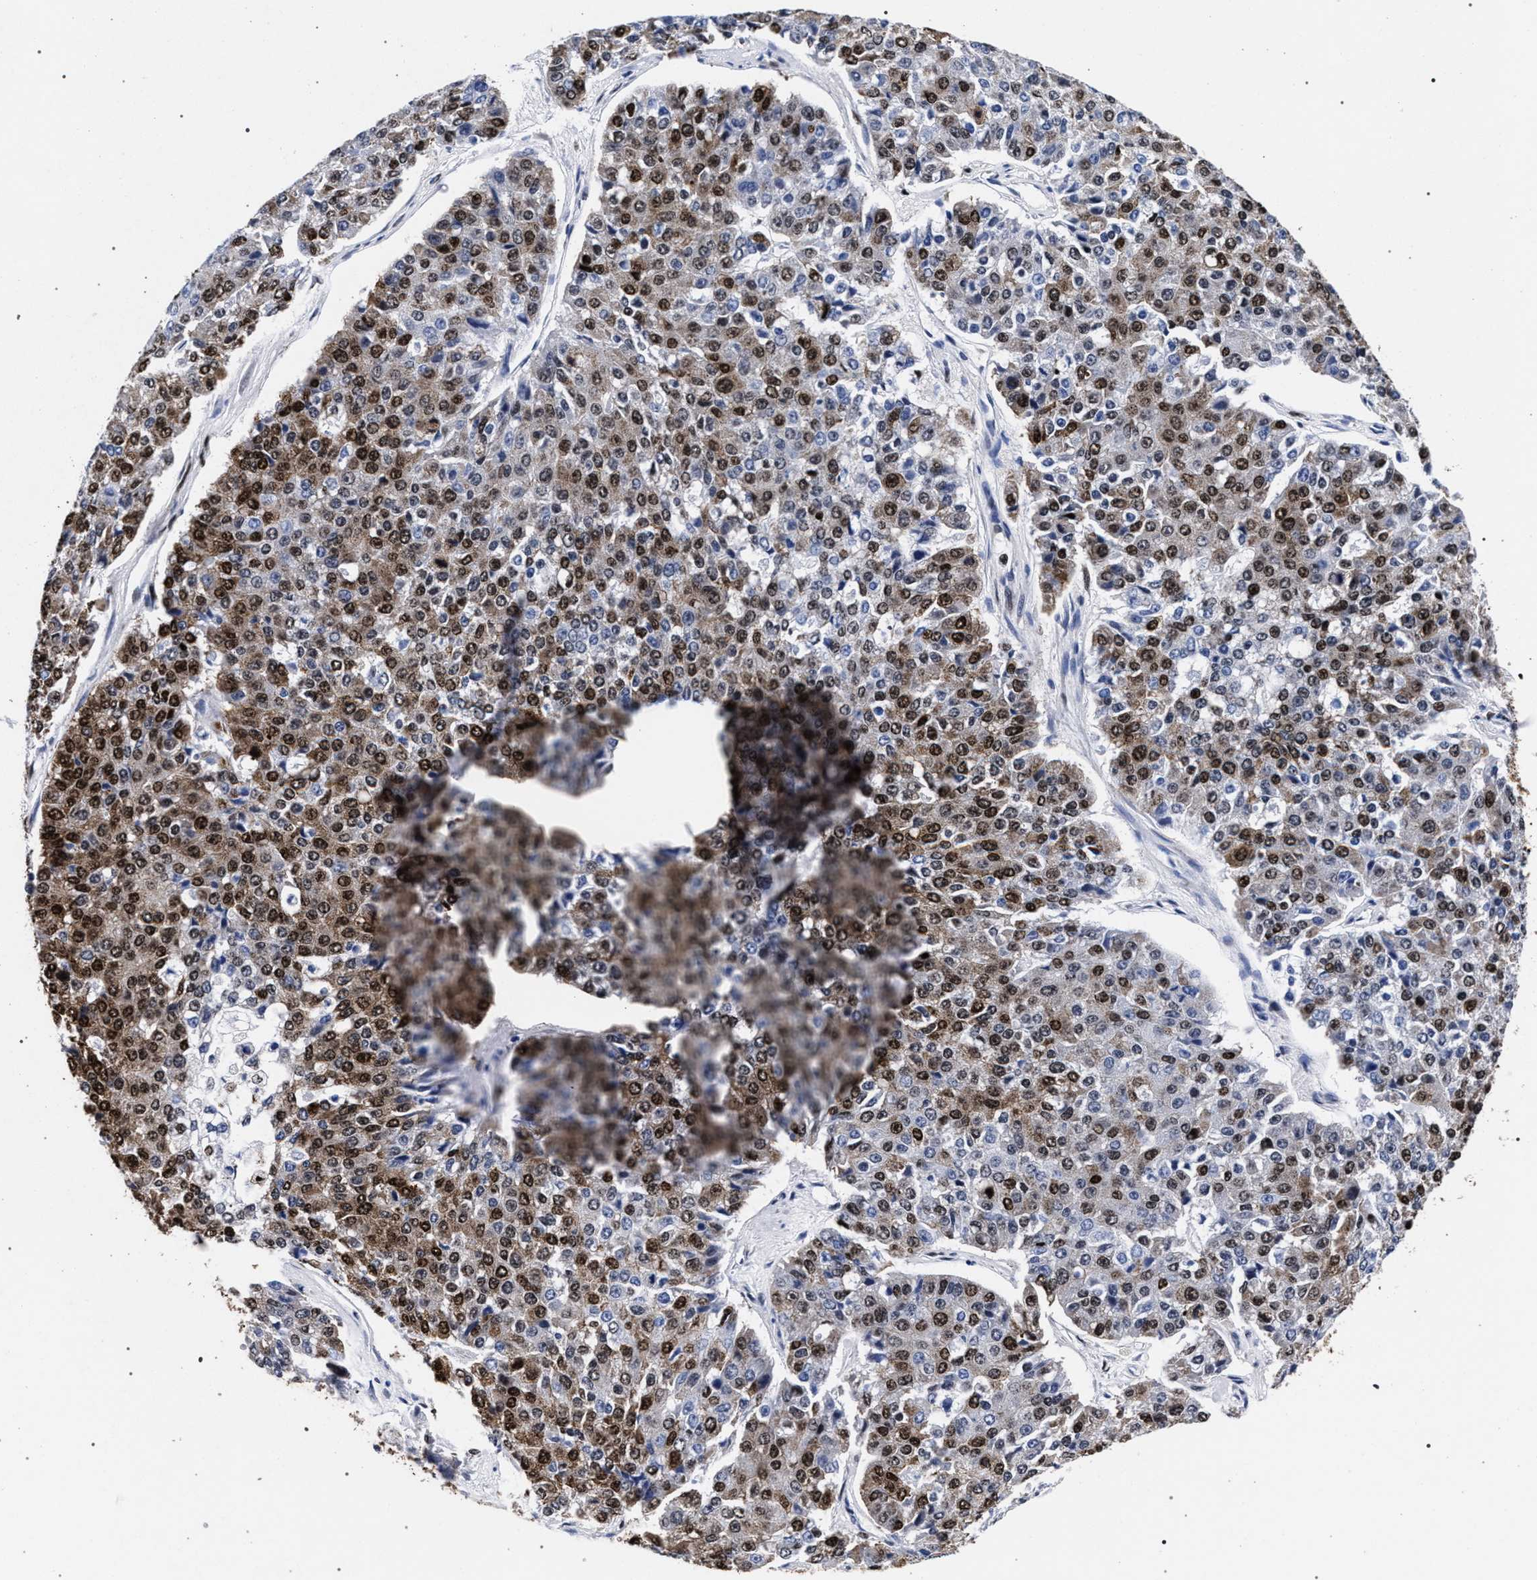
{"staining": {"intensity": "moderate", "quantity": ">75%", "location": "cytoplasmic/membranous,nuclear"}, "tissue": "pancreatic cancer", "cell_type": "Tumor cells", "image_type": "cancer", "snomed": [{"axis": "morphology", "description": "Adenocarcinoma, NOS"}, {"axis": "topography", "description": "Pancreas"}], "caption": "Tumor cells show medium levels of moderate cytoplasmic/membranous and nuclear staining in about >75% of cells in human pancreatic cancer (adenocarcinoma). The staining was performed using DAB (3,3'-diaminobenzidine), with brown indicating positive protein expression. Nuclei are stained blue with hematoxylin.", "gene": "HNRNPA1", "patient": {"sex": "male", "age": 50}}